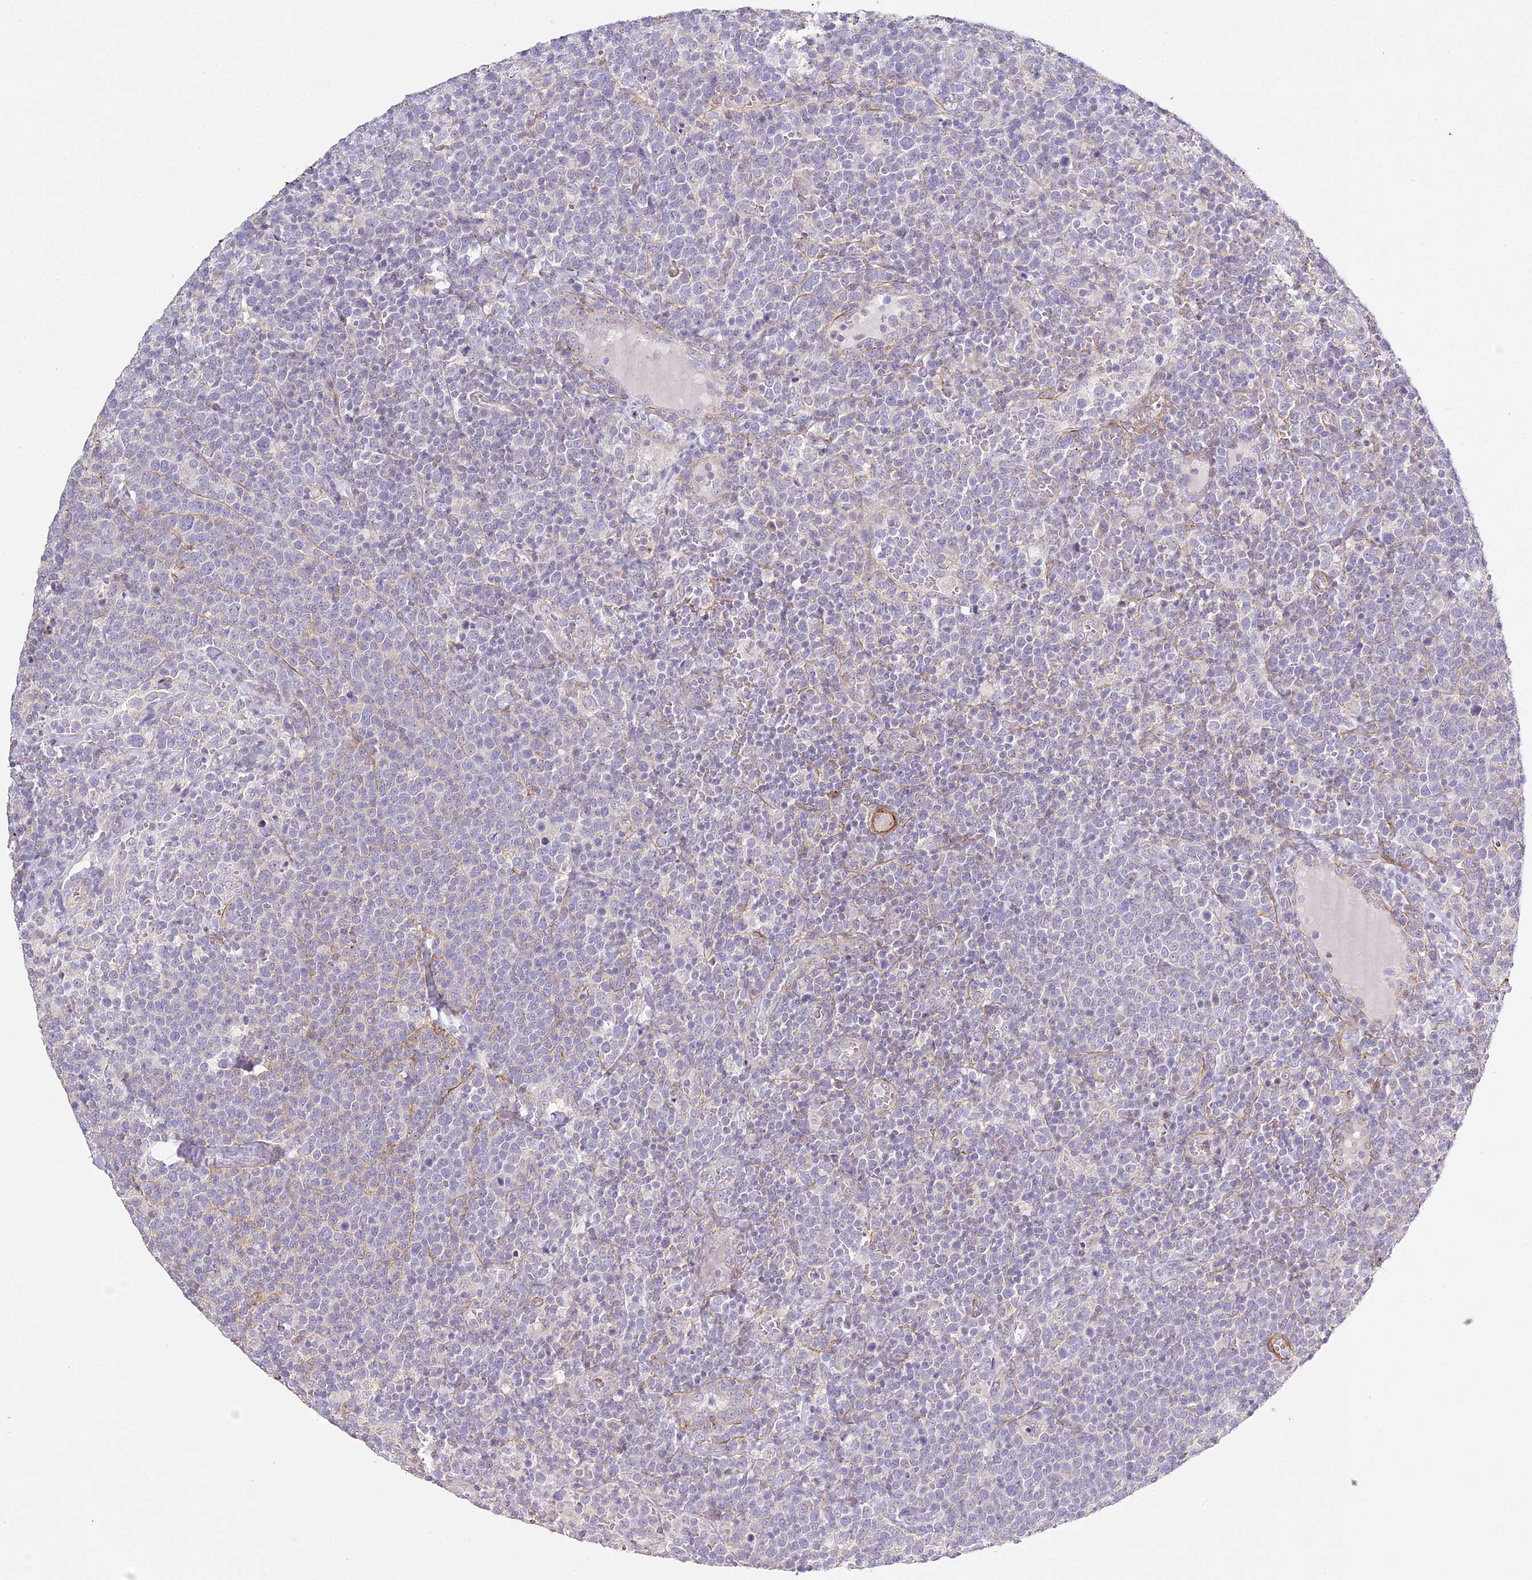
{"staining": {"intensity": "negative", "quantity": "none", "location": "none"}, "tissue": "lymphoma", "cell_type": "Tumor cells", "image_type": "cancer", "snomed": [{"axis": "morphology", "description": "Malignant lymphoma, non-Hodgkin's type, High grade"}, {"axis": "topography", "description": "Lymph node"}], "caption": "Immunohistochemistry (IHC) of high-grade malignant lymphoma, non-Hodgkin's type reveals no expression in tumor cells.", "gene": "MED28", "patient": {"sex": "male", "age": 61}}